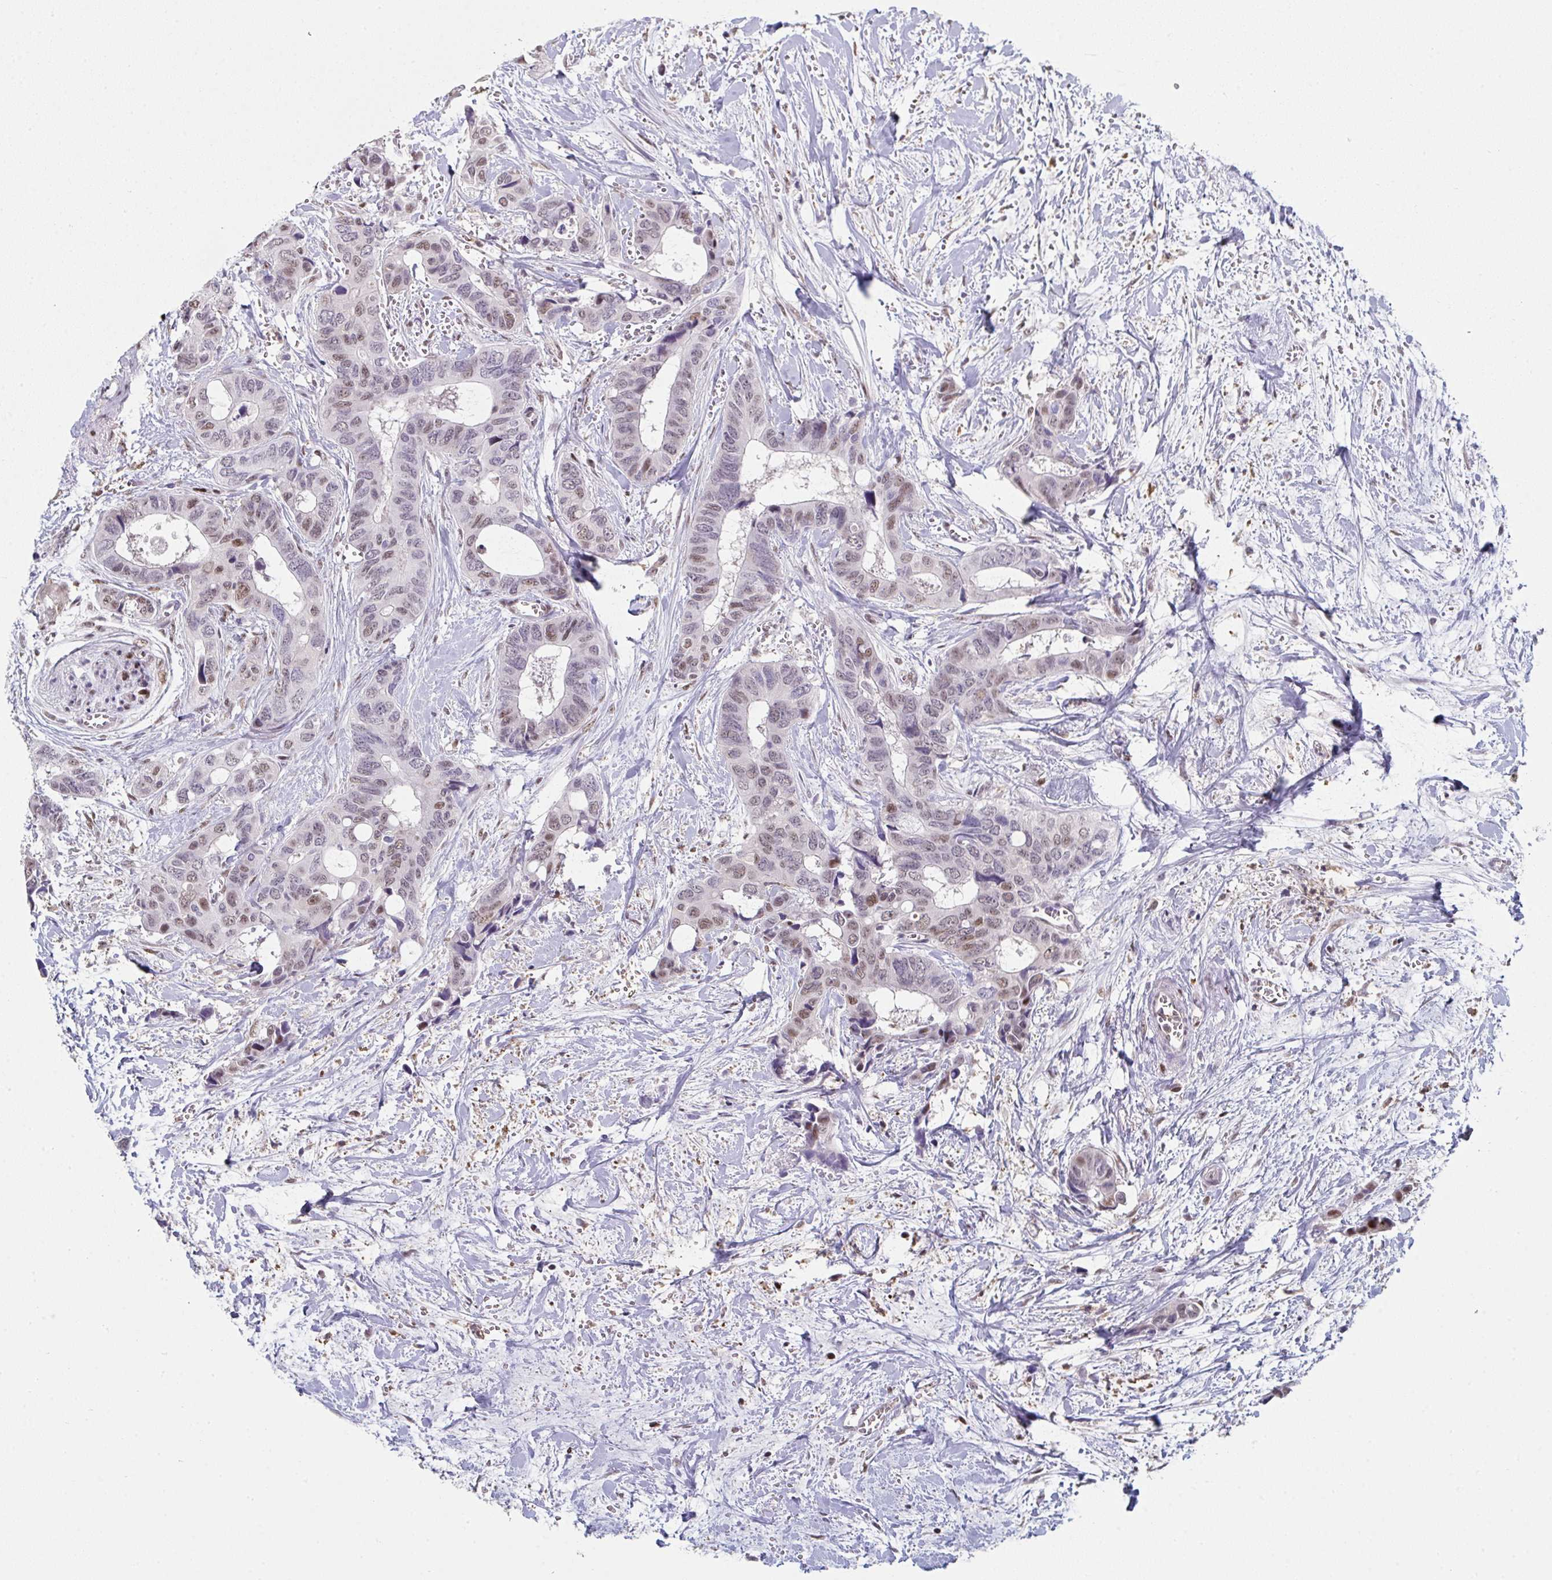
{"staining": {"intensity": "weak", "quantity": "25%-75%", "location": "nuclear"}, "tissue": "colorectal cancer", "cell_type": "Tumor cells", "image_type": "cancer", "snomed": [{"axis": "morphology", "description": "Adenocarcinoma, NOS"}, {"axis": "topography", "description": "Rectum"}], "caption": "Human colorectal adenocarcinoma stained with a protein marker exhibits weak staining in tumor cells.", "gene": "ACD", "patient": {"sex": "male", "age": 76}}